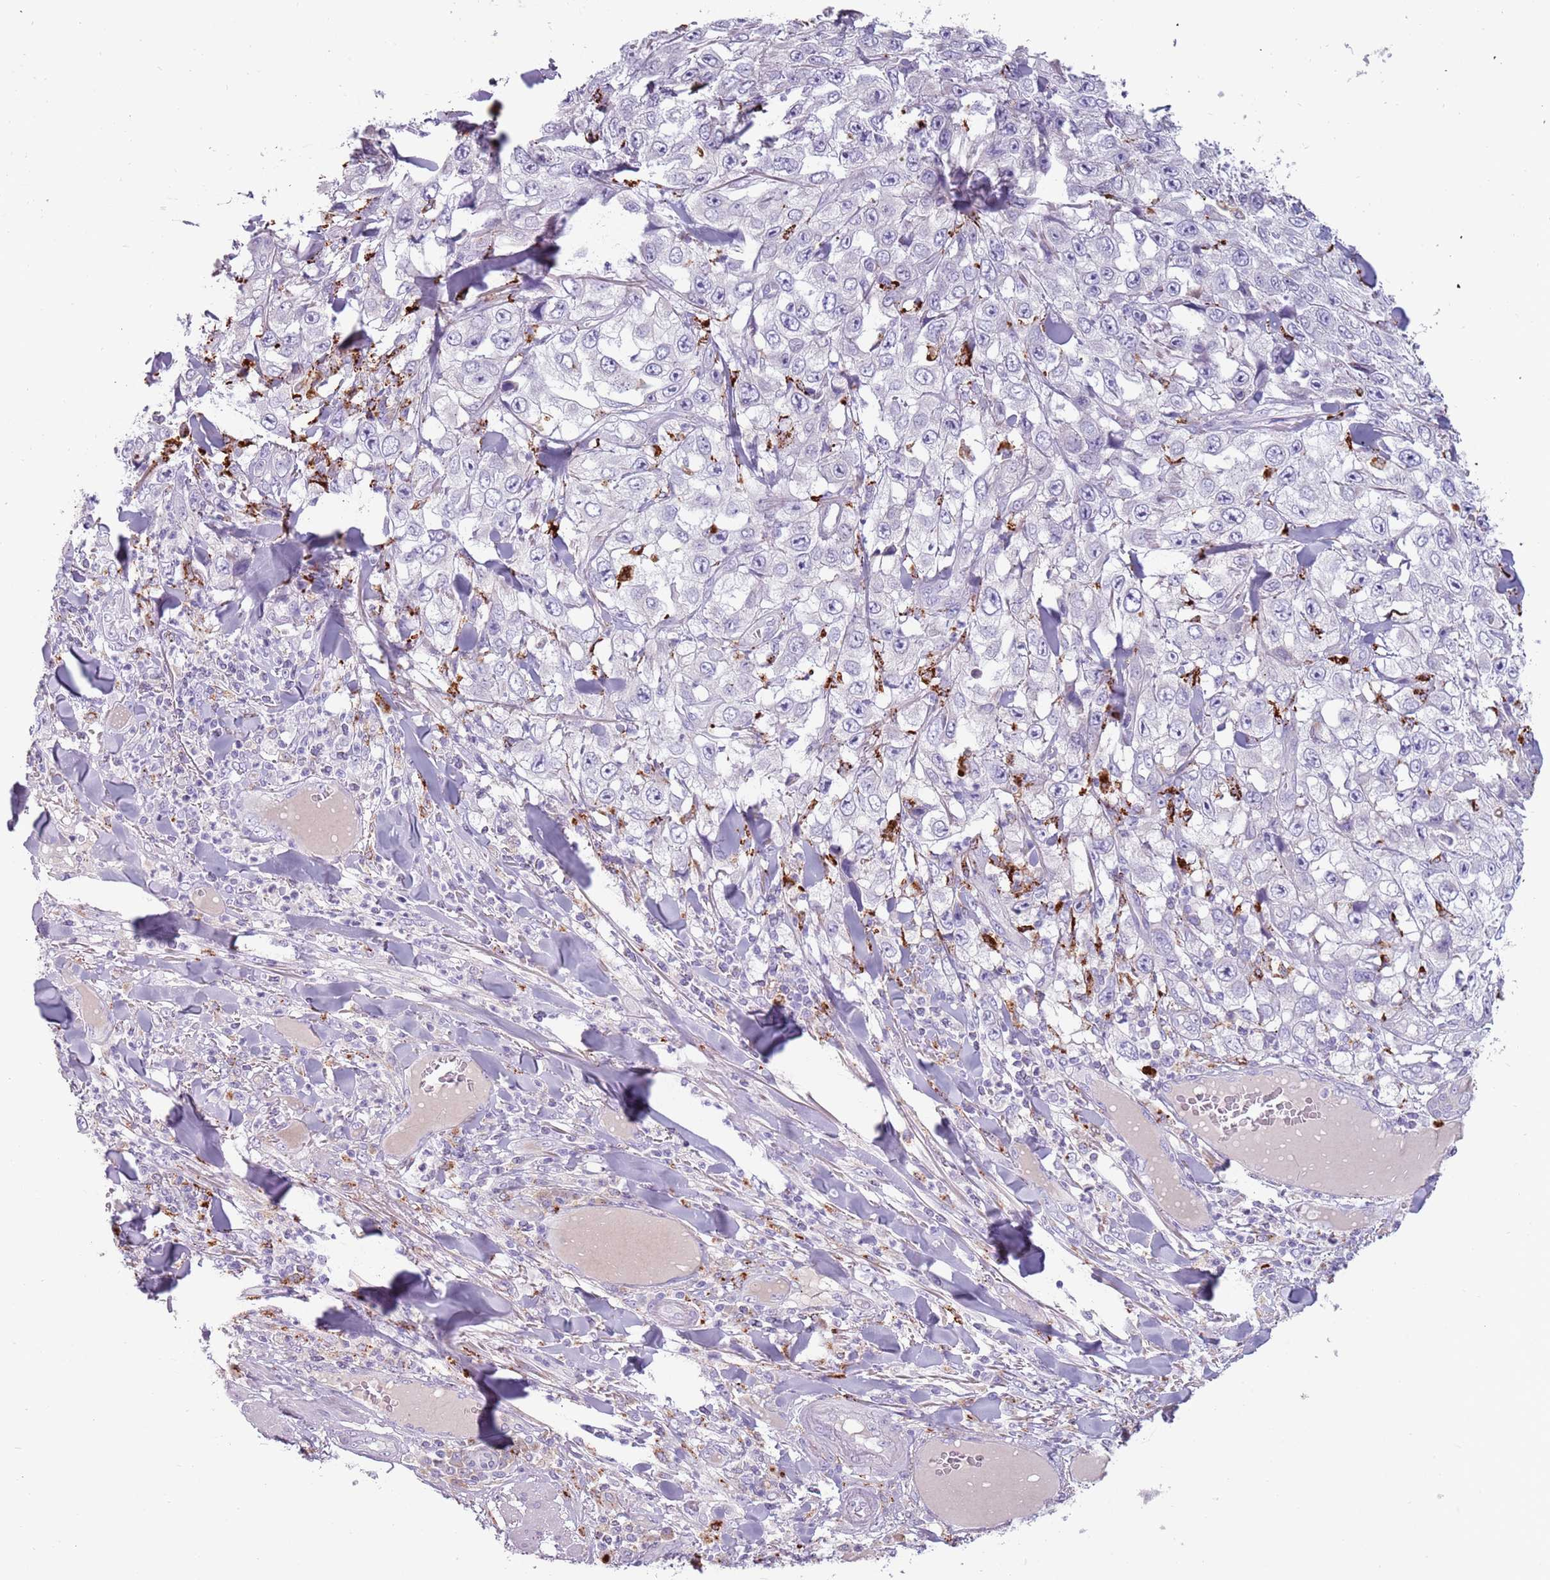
{"staining": {"intensity": "negative", "quantity": "none", "location": "none"}, "tissue": "skin cancer", "cell_type": "Tumor cells", "image_type": "cancer", "snomed": [{"axis": "morphology", "description": "Squamous cell carcinoma, NOS"}, {"axis": "topography", "description": "Skin"}], "caption": "IHC photomicrograph of human squamous cell carcinoma (skin) stained for a protein (brown), which displays no positivity in tumor cells. Nuclei are stained in blue.", "gene": "NWD2", "patient": {"sex": "male", "age": 82}}